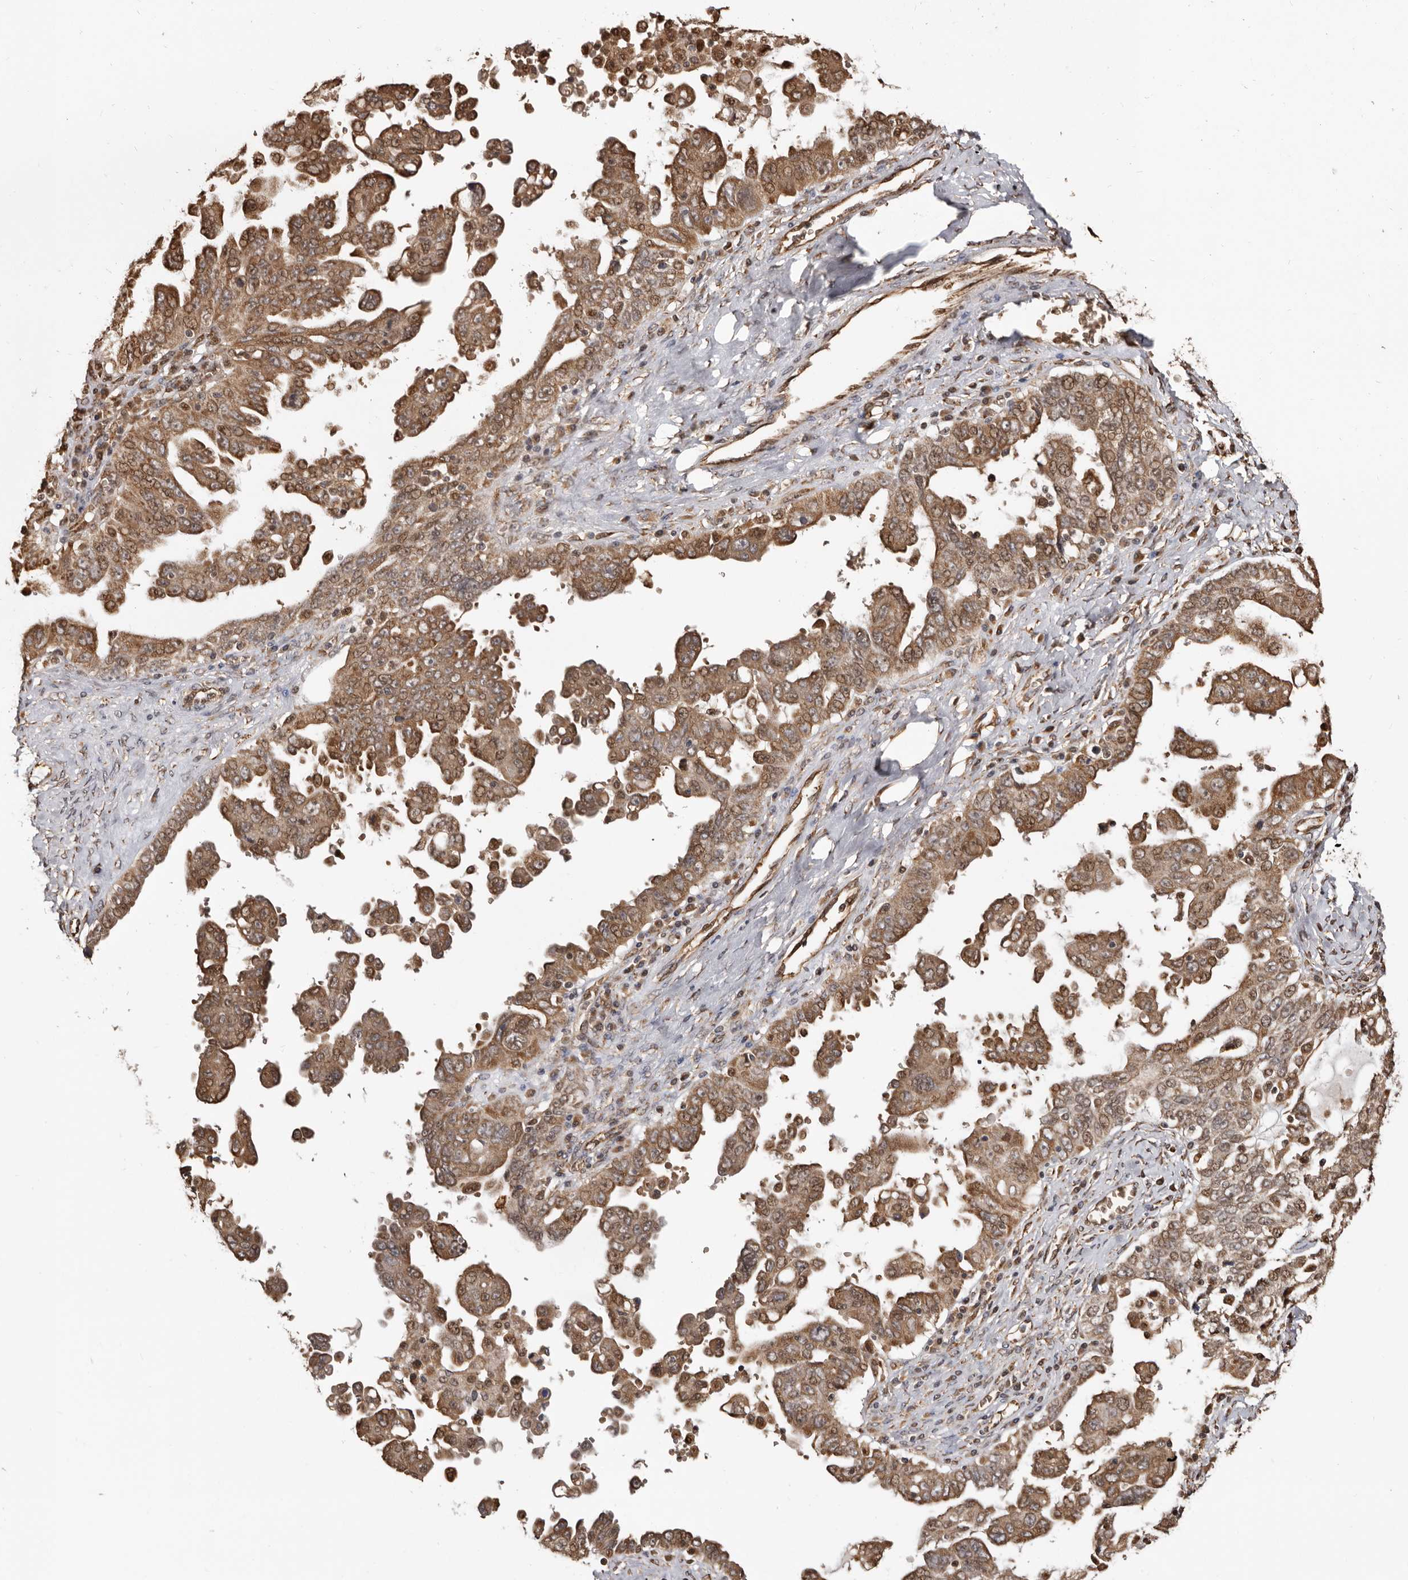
{"staining": {"intensity": "moderate", "quantity": ">75%", "location": "cytoplasmic/membranous,nuclear"}, "tissue": "ovarian cancer", "cell_type": "Tumor cells", "image_type": "cancer", "snomed": [{"axis": "morphology", "description": "Carcinoma, endometroid"}, {"axis": "topography", "description": "Ovary"}], "caption": "Immunohistochemistry (IHC) image of neoplastic tissue: human endometroid carcinoma (ovarian) stained using immunohistochemistry (IHC) displays medium levels of moderate protein expression localized specifically in the cytoplasmic/membranous and nuclear of tumor cells, appearing as a cytoplasmic/membranous and nuclear brown color.", "gene": "ENTREP1", "patient": {"sex": "female", "age": 62}}